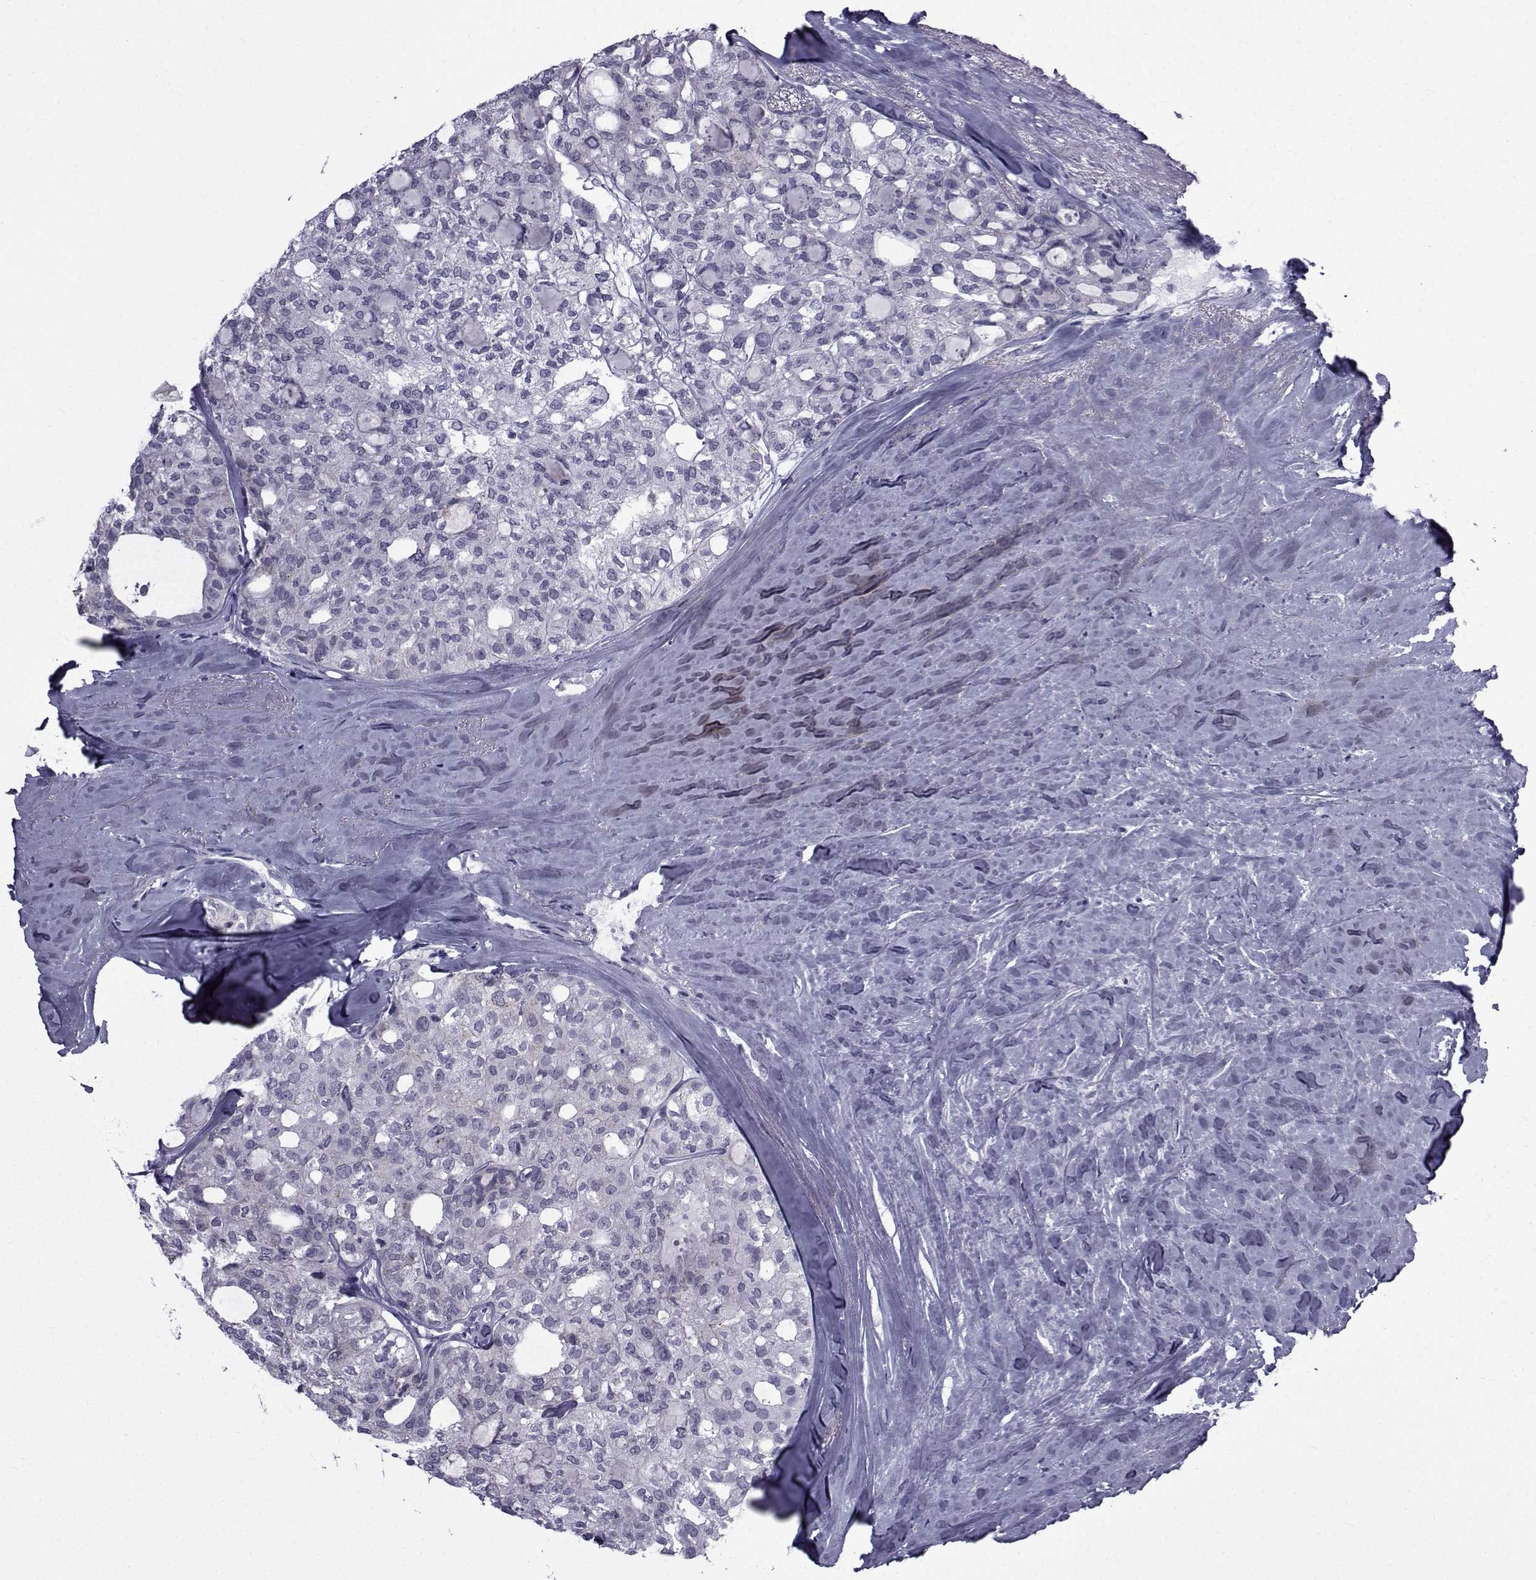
{"staining": {"intensity": "negative", "quantity": "none", "location": "none"}, "tissue": "thyroid cancer", "cell_type": "Tumor cells", "image_type": "cancer", "snomed": [{"axis": "morphology", "description": "Follicular adenoma carcinoma, NOS"}, {"axis": "topography", "description": "Thyroid gland"}], "caption": "Thyroid follicular adenoma carcinoma stained for a protein using immunohistochemistry (IHC) demonstrates no expression tumor cells.", "gene": "PDE6H", "patient": {"sex": "male", "age": 75}}